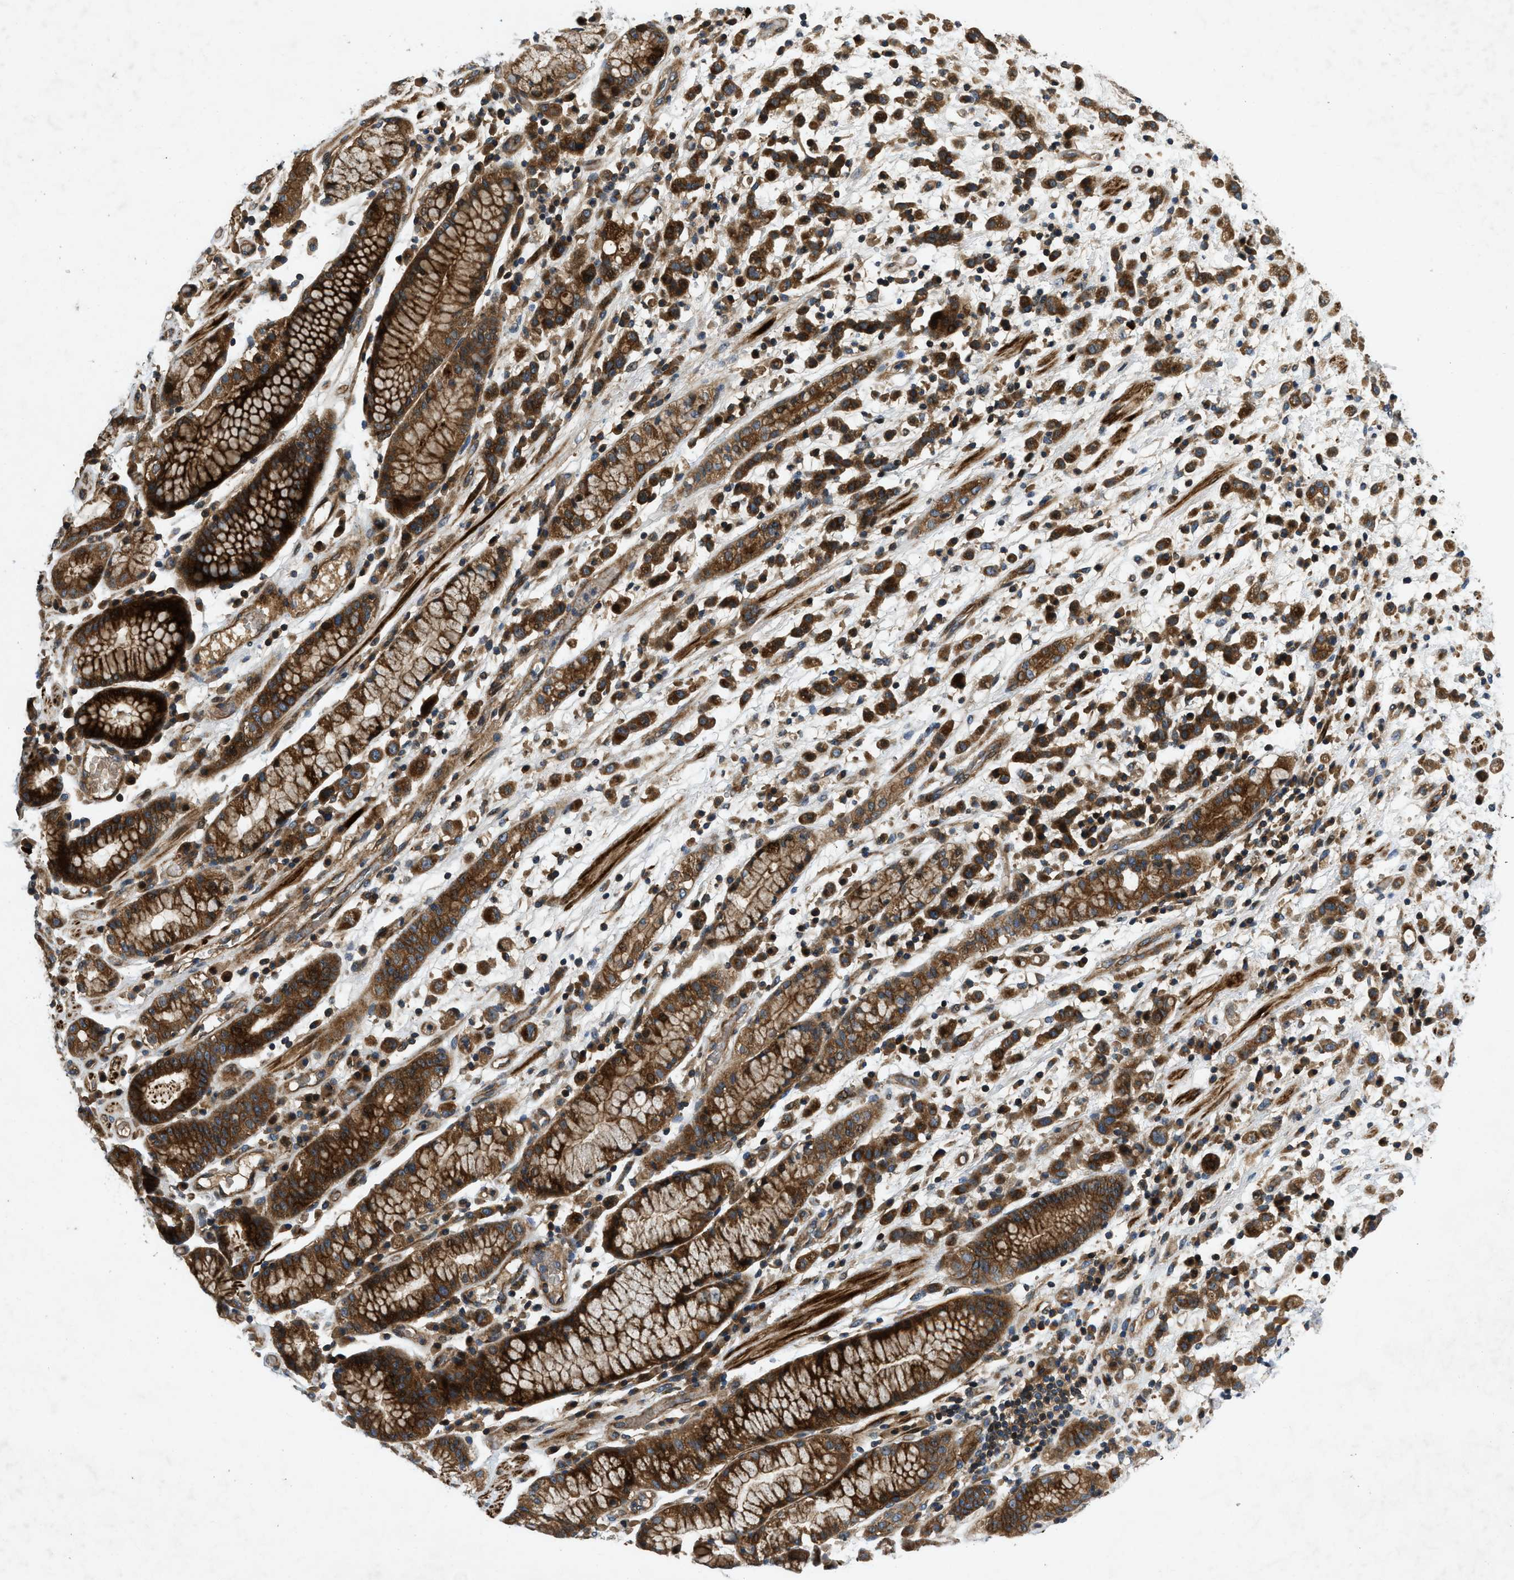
{"staining": {"intensity": "strong", "quantity": ">75%", "location": "cytoplasmic/membranous"}, "tissue": "stomach cancer", "cell_type": "Tumor cells", "image_type": "cancer", "snomed": [{"axis": "morphology", "description": "Adenocarcinoma, NOS"}, {"axis": "topography", "description": "Stomach, lower"}], "caption": "Brown immunohistochemical staining in human adenocarcinoma (stomach) reveals strong cytoplasmic/membranous expression in about >75% of tumor cells. (DAB = brown stain, brightfield microscopy at high magnification).", "gene": "CNNM3", "patient": {"sex": "male", "age": 88}}